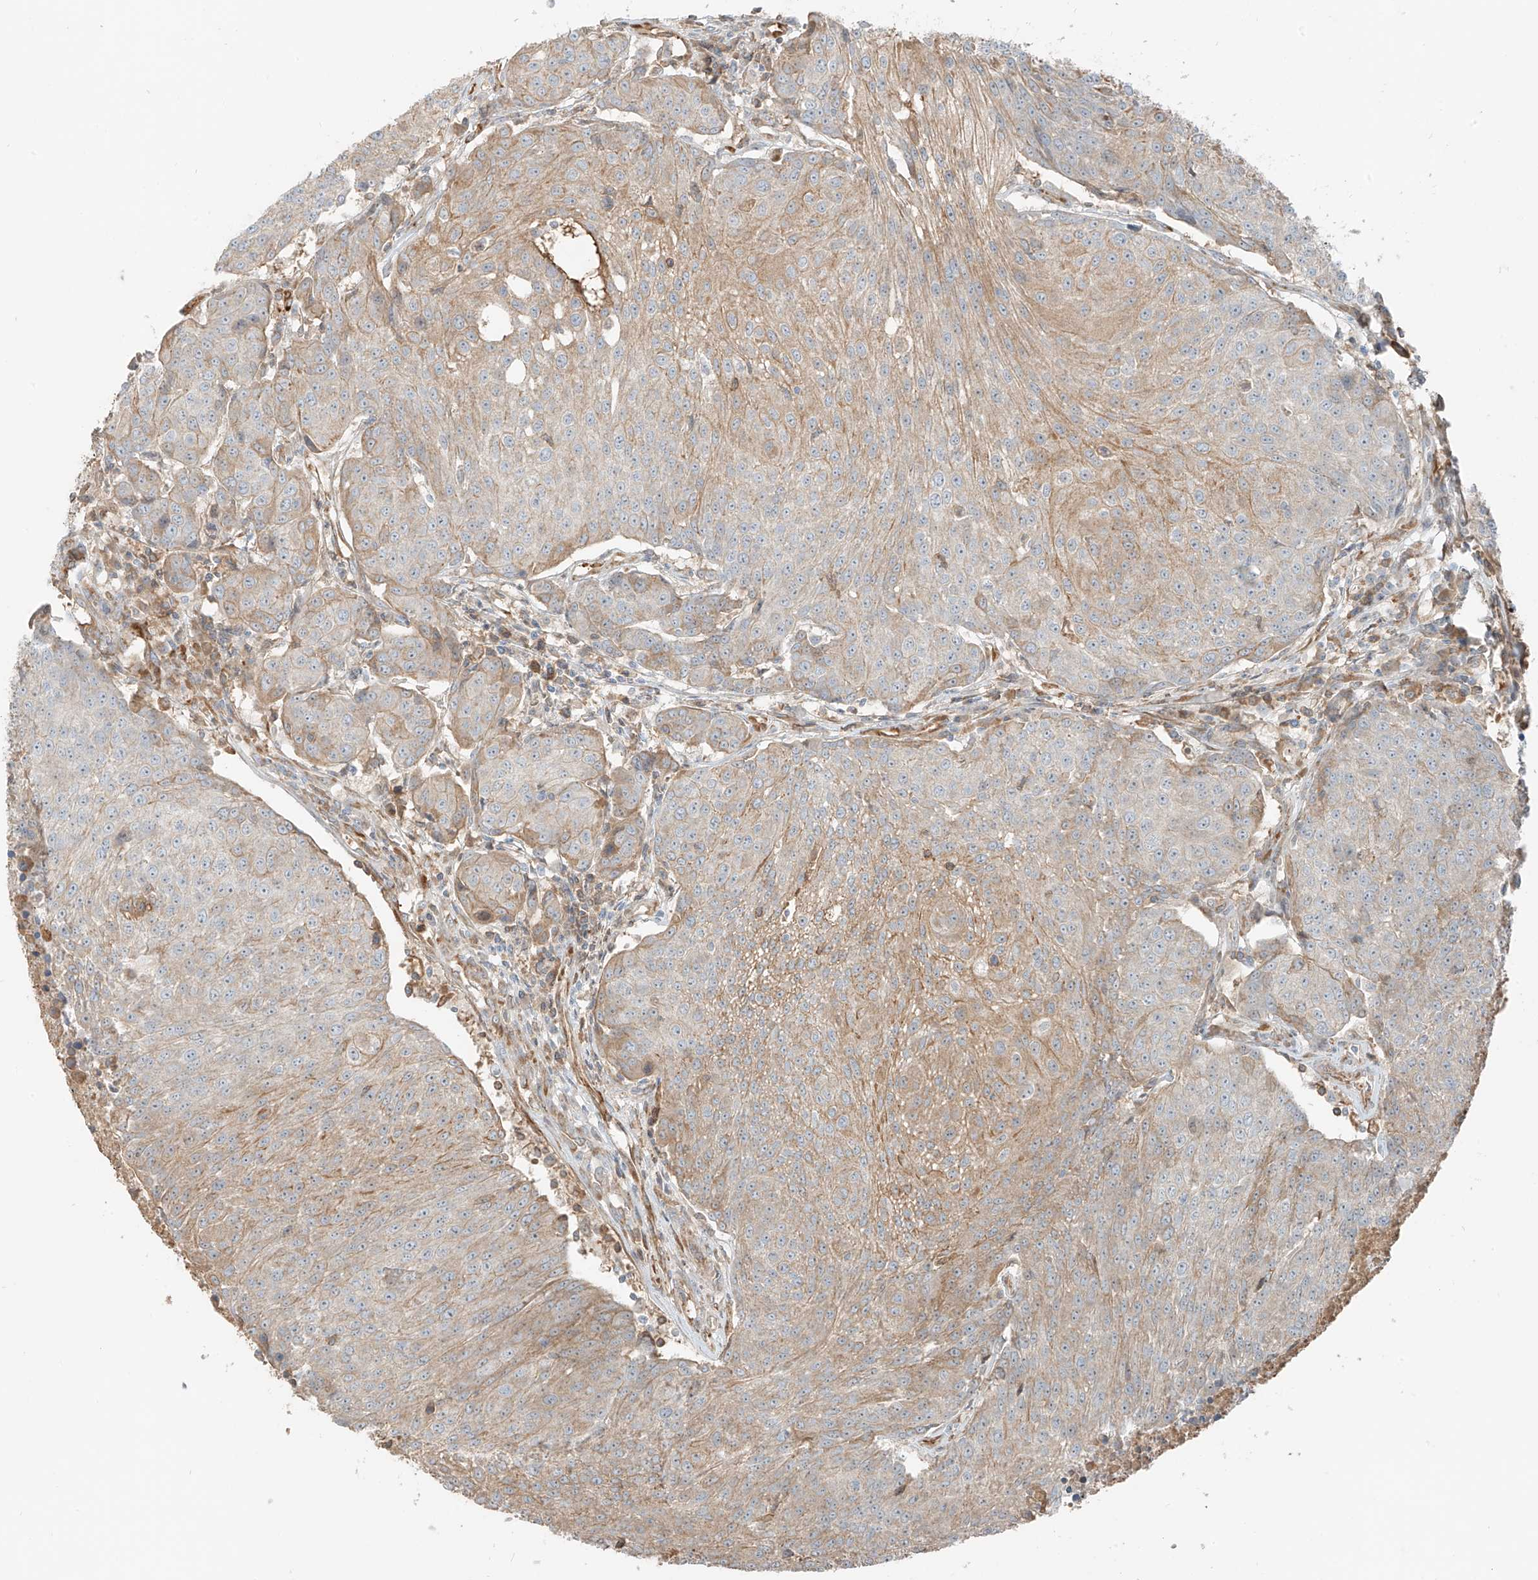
{"staining": {"intensity": "moderate", "quantity": "<25%", "location": "cytoplasmic/membranous"}, "tissue": "urothelial cancer", "cell_type": "Tumor cells", "image_type": "cancer", "snomed": [{"axis": "morphology", "description": "Urothelial carcinoma, High grade"}, {"axis": "topography", "description": "Urinary bladder"}], "caption": "Urothelial carcinoma (high-grade) stained for a protein demonstrates moderate cytoplasmic/membranous positivity in tumor cells. The protein is shown in brown color, while the nuclei are stained blue.", "gene": "FSTL1", "patient": {"sex": "female", "age": 85}}